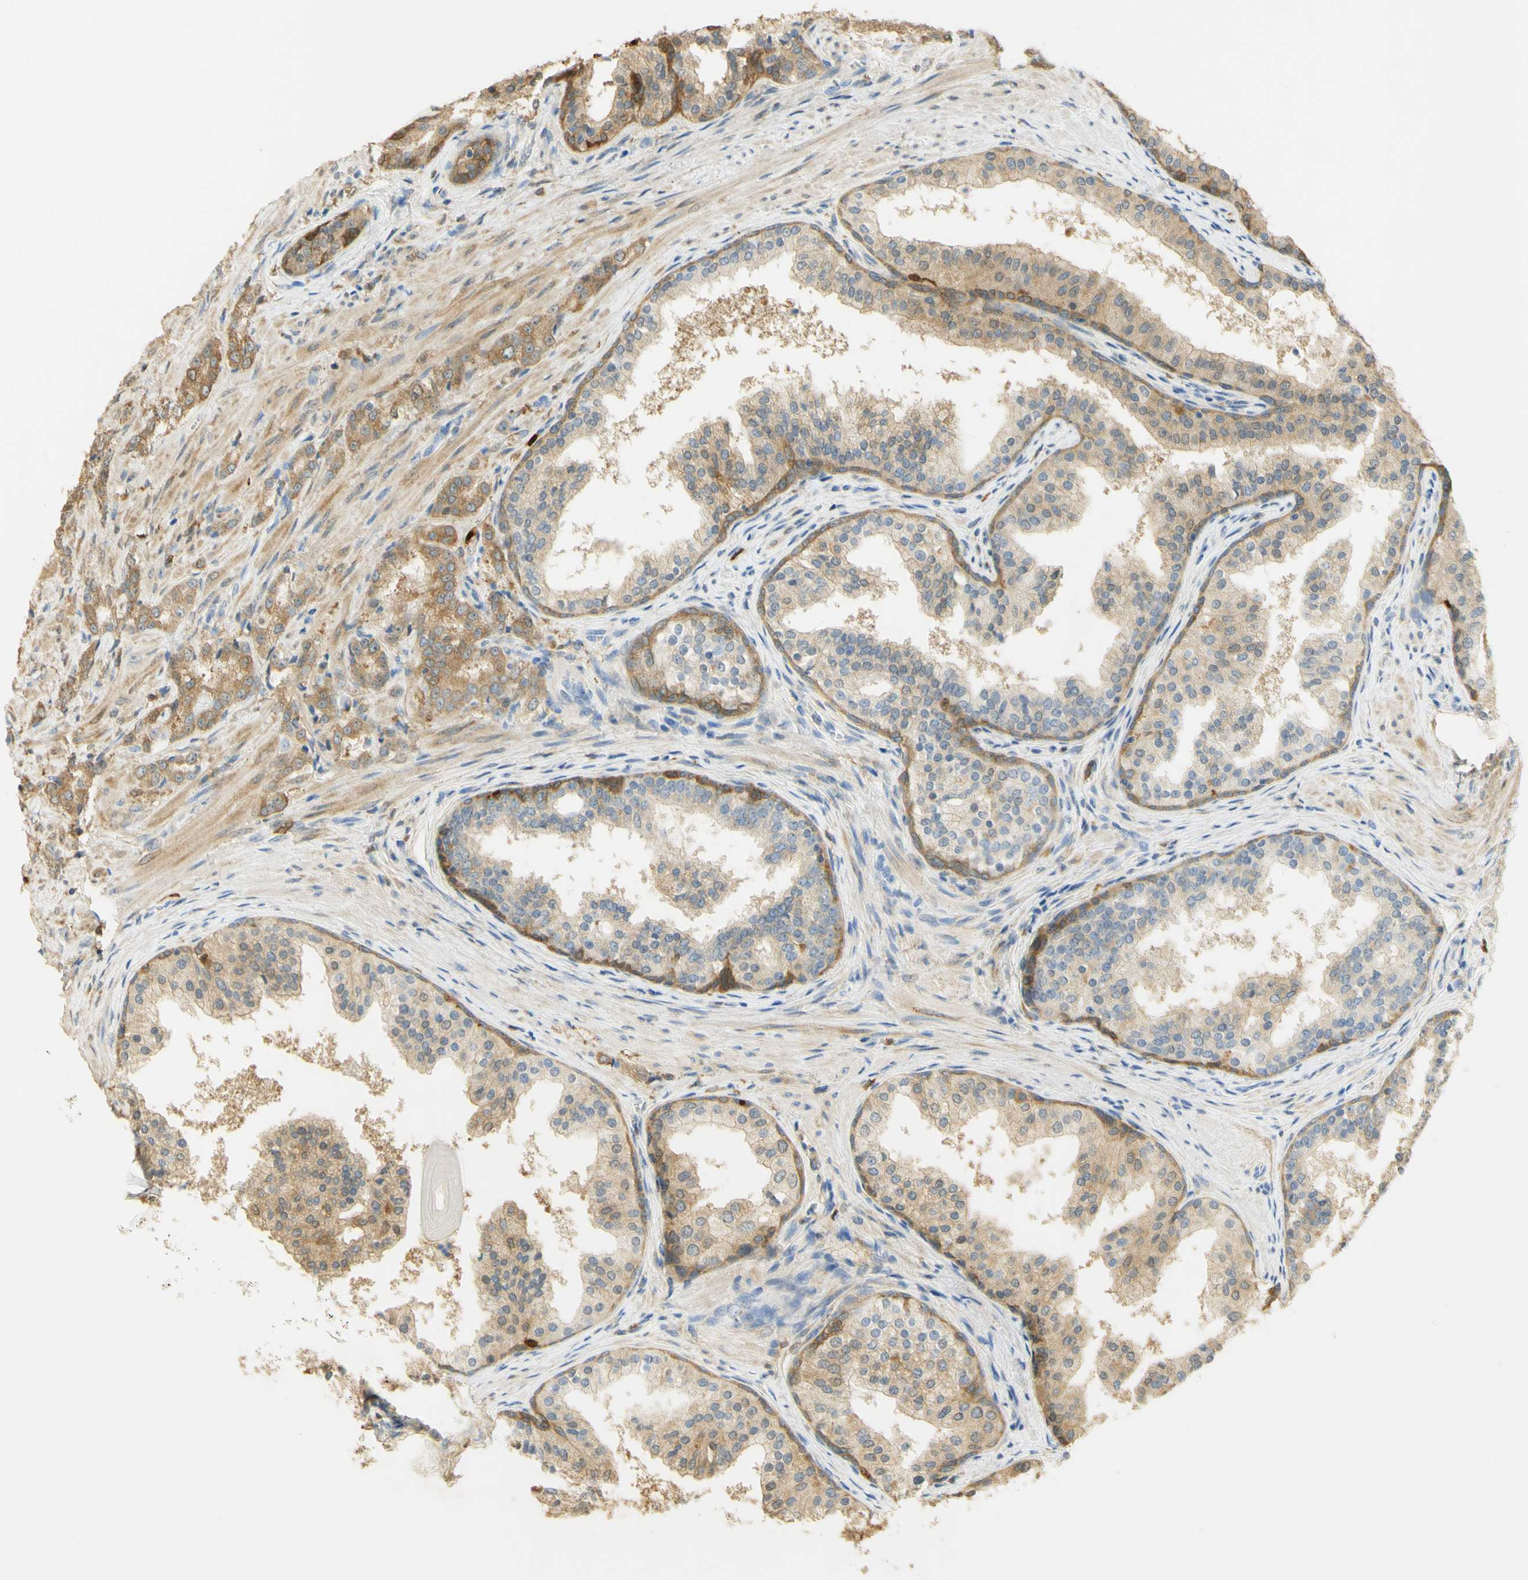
{"staining": {"intensity": "moderate", "quantity": ">75%", "location": "cytoplasmic/membranous"}, "tissue": "prostate cancer", "cell_type": "Tumor cells", "image_type": "cancer", "snomed": [{"axis": "morphology", "description": "Adenocarcinoma, Low grade"}, {"axis": "topography", "description": "Prostate"}], "caption": "Human prostate cancer (low-grade adenocarcinoma) stained with a protein marker displays moderate staining in tumor cells.", "gene": "PAK1", "patient": {"sex": "male", "age": 60}}